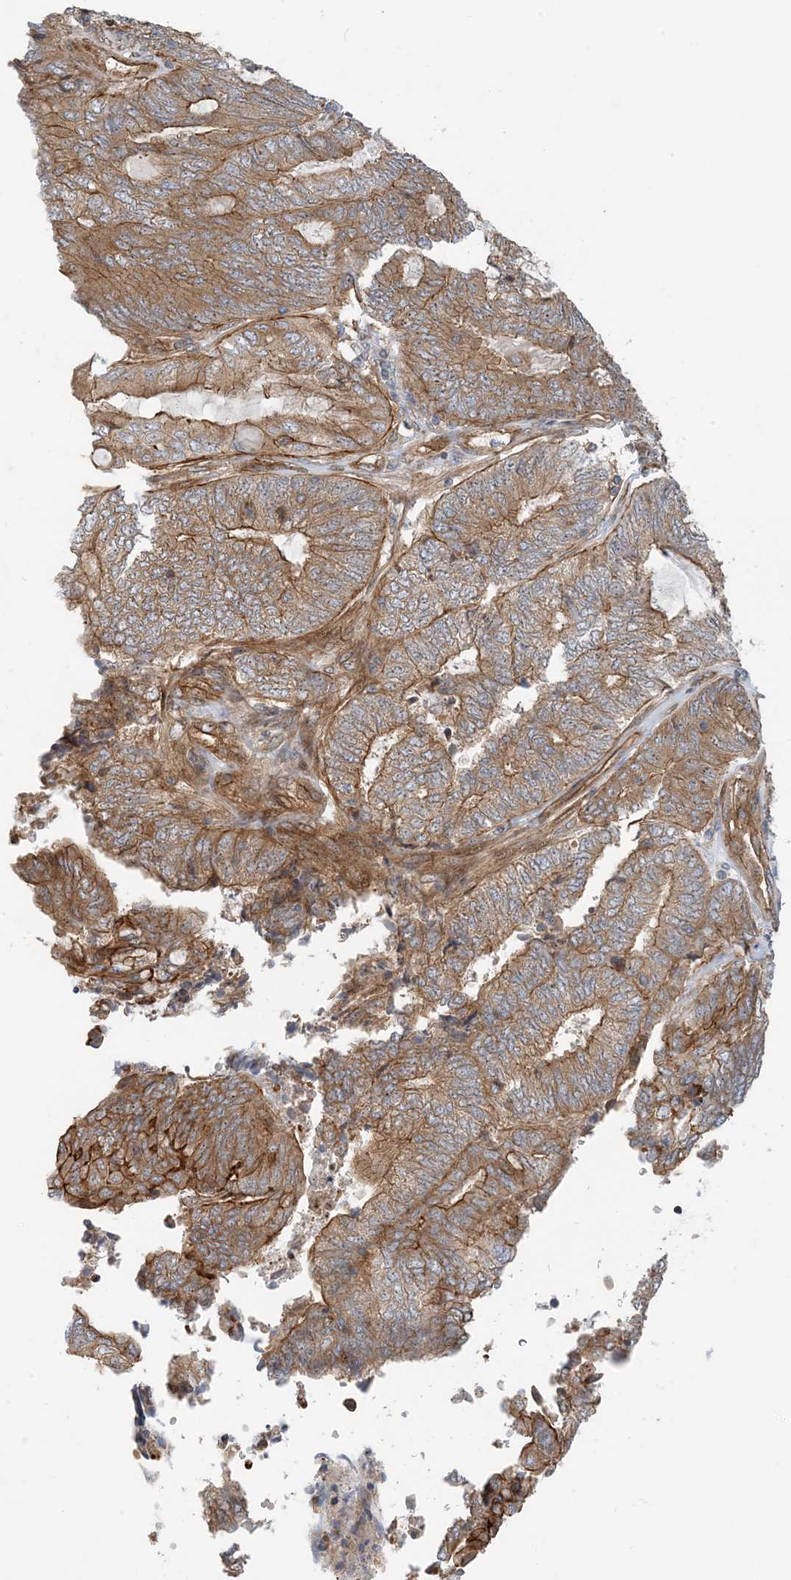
{"staining": {"intensity": "moderate", "quantity": ">75%", "location": "cytoplasmic/membranous"}, "tissue": "endometrial cancer", "cell_type": "Tumor cells", "image_type": "cancer", "snomed": [{"axis": "morphology", "description": "Adenocarcinoma, NOS"}, {"axis": "topography", "description": "Uterus"}, {"axis": "topography", "description": "Endometrium"}], "caption": "Immunohistochemistry (IHC) (DAB (3,3'-diaminobenzidine)) staining of adenocarcinoma (endometrial) shows moderate cytoplasmic/membranous protein expression in about >75% of tumor cells.", "gene": "MYL5", "patient": {"sex": "female", "age": 70}}